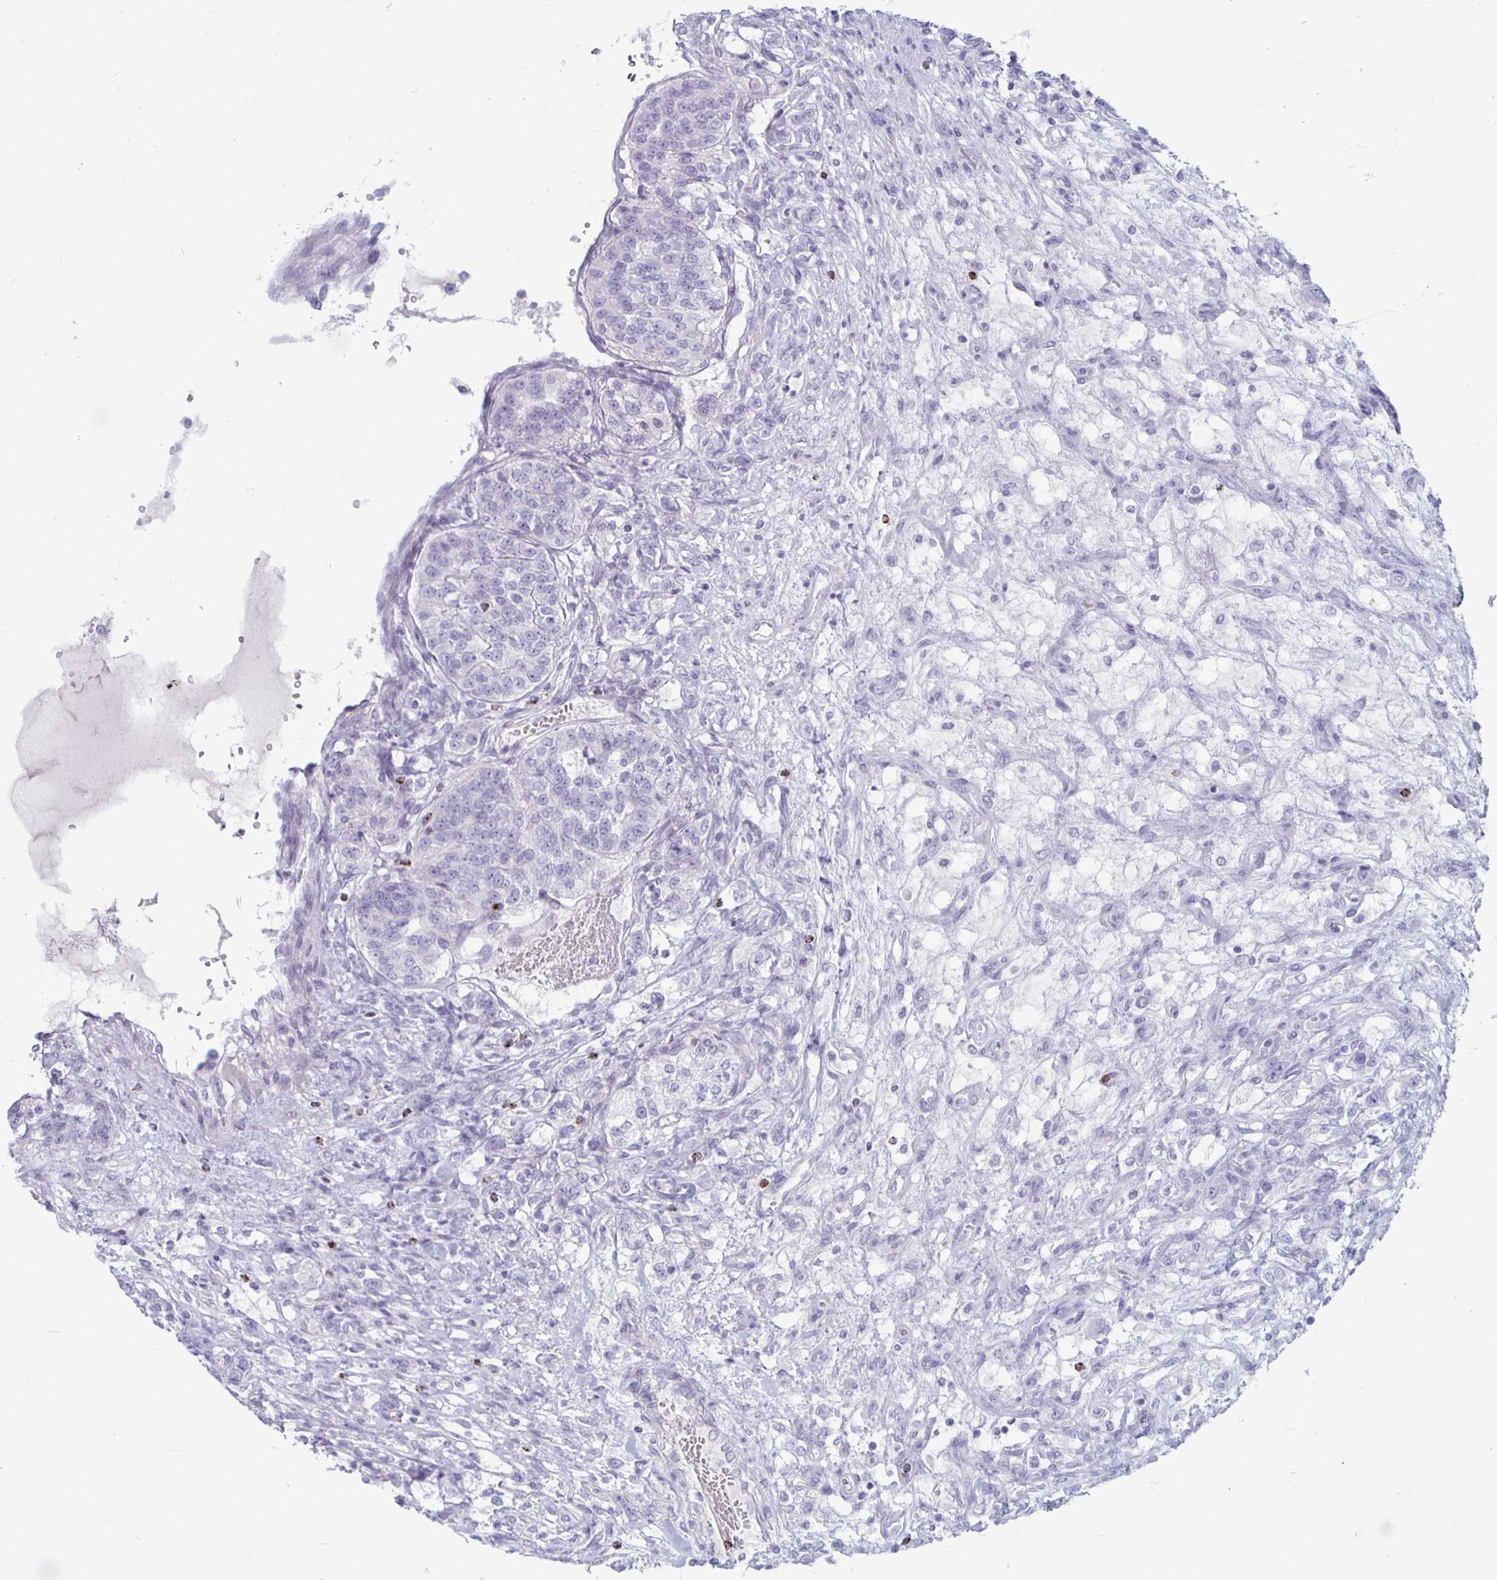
{"staining": {"intensity": "negative", "quantity": "none", "location": "none"}, "tissue": "renal cancer", "cell_type": "Tumor cells", "image_type": "cancer", "snomed": [{"axis": "morphology", "description": "Adenocarcinoma, NOS"}, {"axis": "topography", "description": "Kidney"}], "caption": "Protein analysis of adenocarcinoma (renal) exhibits no significant staining in tumor cells.", "gene": "GZMK", "patient": {"sex": "female", "age": 63}}